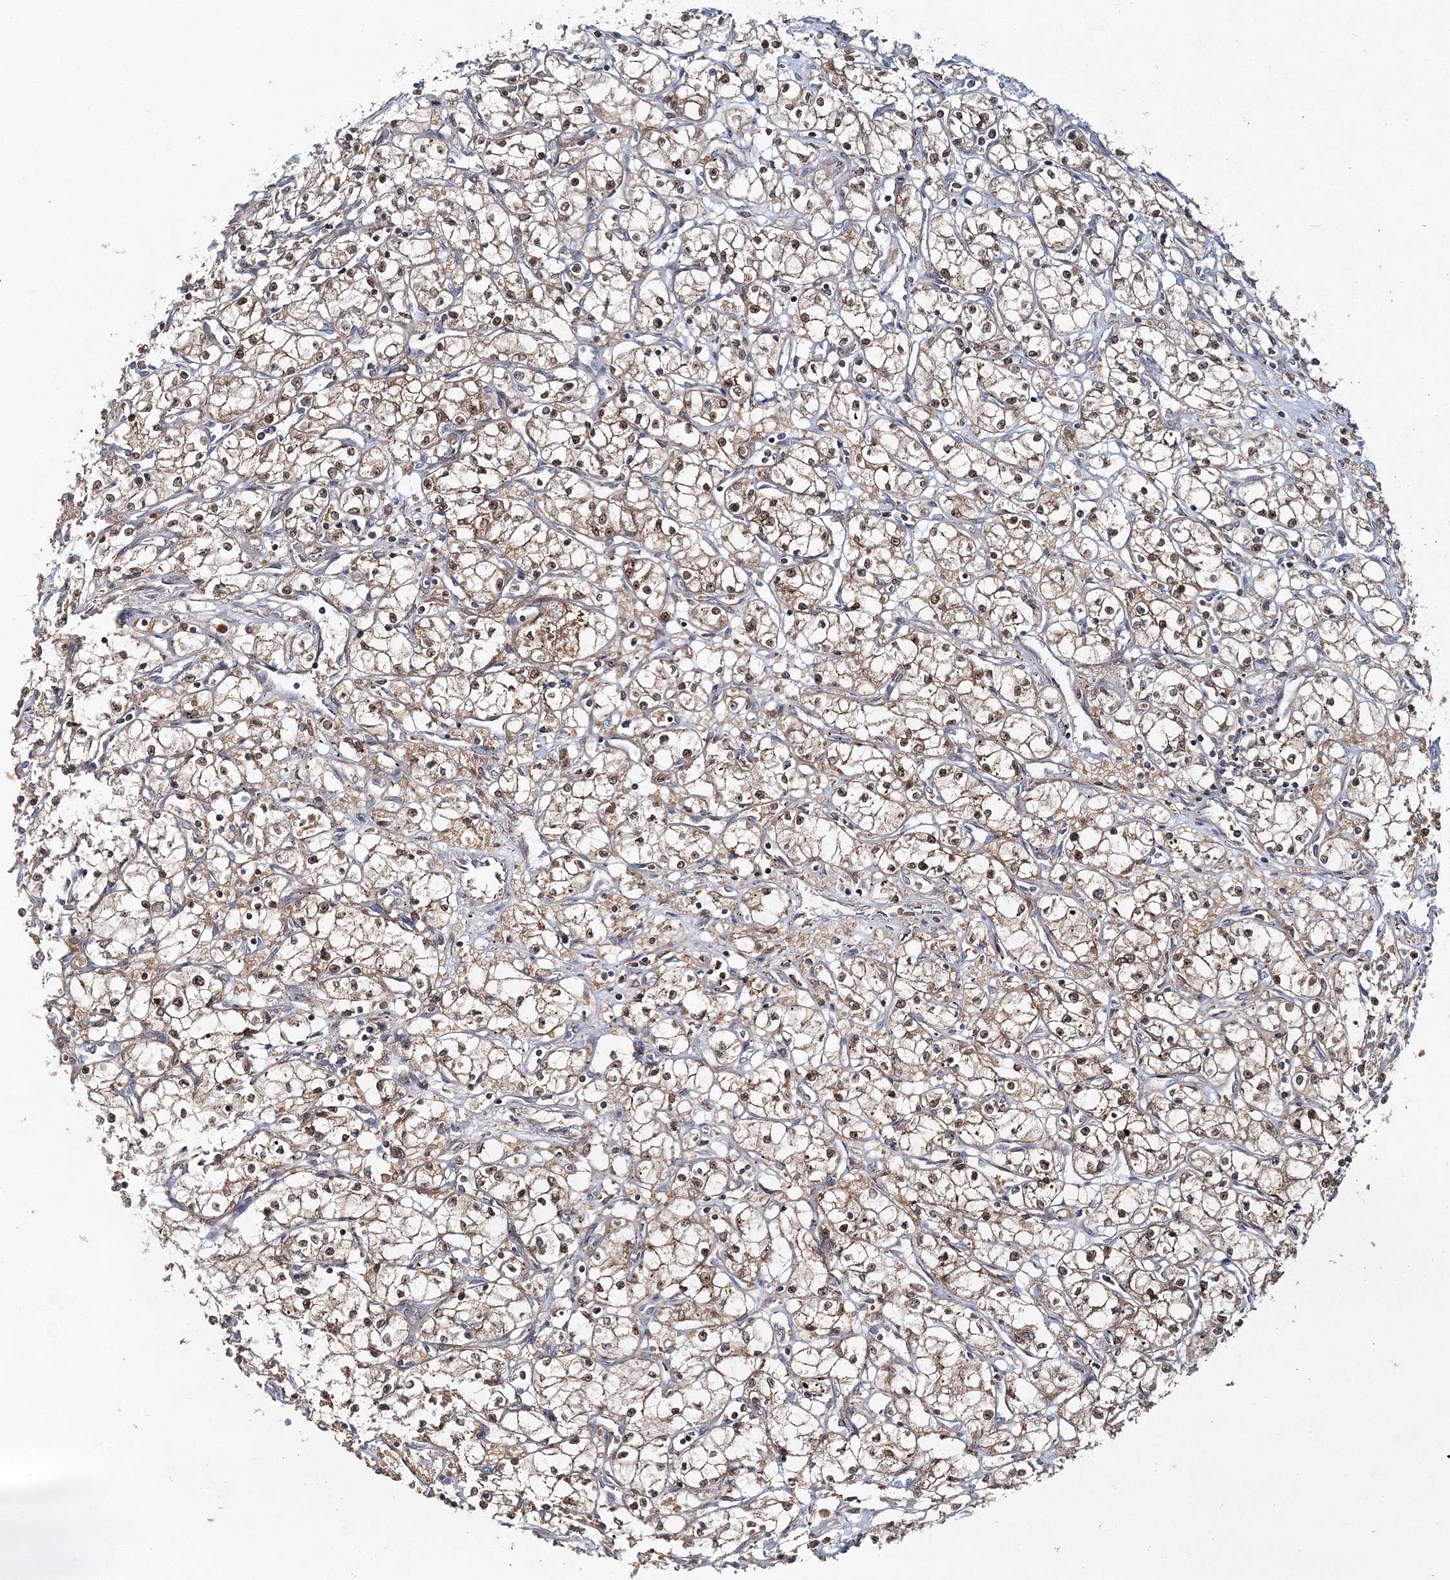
{"staining": {"intensity": "moderate", "quantity": ">75%", "location": "cytoplasmic/membranous,nuclear"}, "tissue": "renal cancer", "cell_type": "Tumor cells", "image_type": "cancer", "snomed": [{"axis": "morphology", "description": "Adenocarcinoma, NOS"}, {"axis": "topography", "description": "Kidney"}], "caption": "Protein staining displays moderate cytoplasmic/membranous and nuclear staining in about >75% of tumor cells in renal adenocarcinoma.", "gene": "PCBD2", "patient": {"sex": "male", "age": 59}}